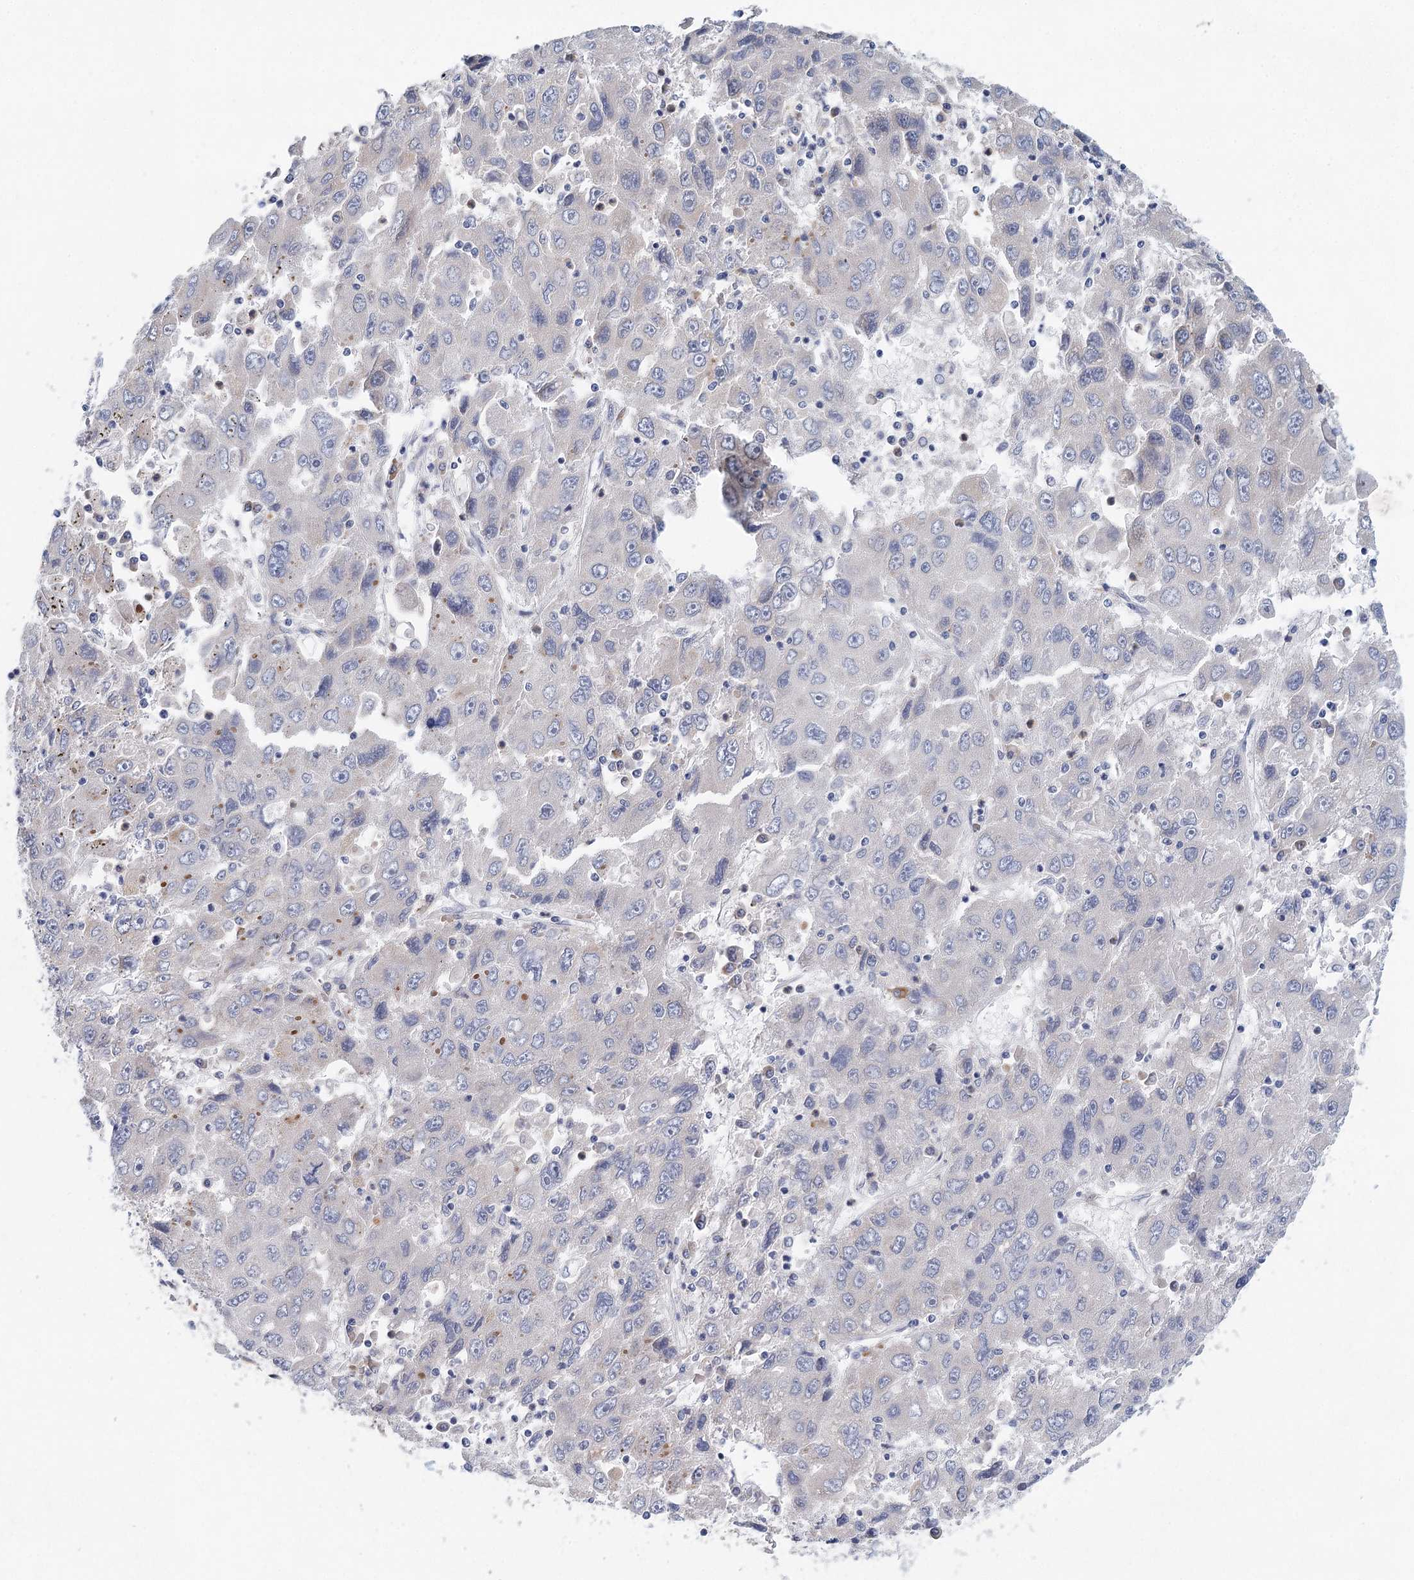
{"staining": {"intensity": "negative", "quantity": "none", "location": "none"}, "tissue": "liver cancer", "cell_type": "Tumor cells", "image_type": "cancer", "snomed": [{"axis": "morphology", "description": "Carcinoma, Hepatocellular, NOS"}, {"axis": "topography", "description": "Liver"}], "caption": "Human liver cancer (hepatocellular carcinoma) stained for a protein using immunohistochemistry (IHC) reveals no expression in tumor cells.", "gene": "BLTP1", "patient": {"sex": "male", "age": 49}}